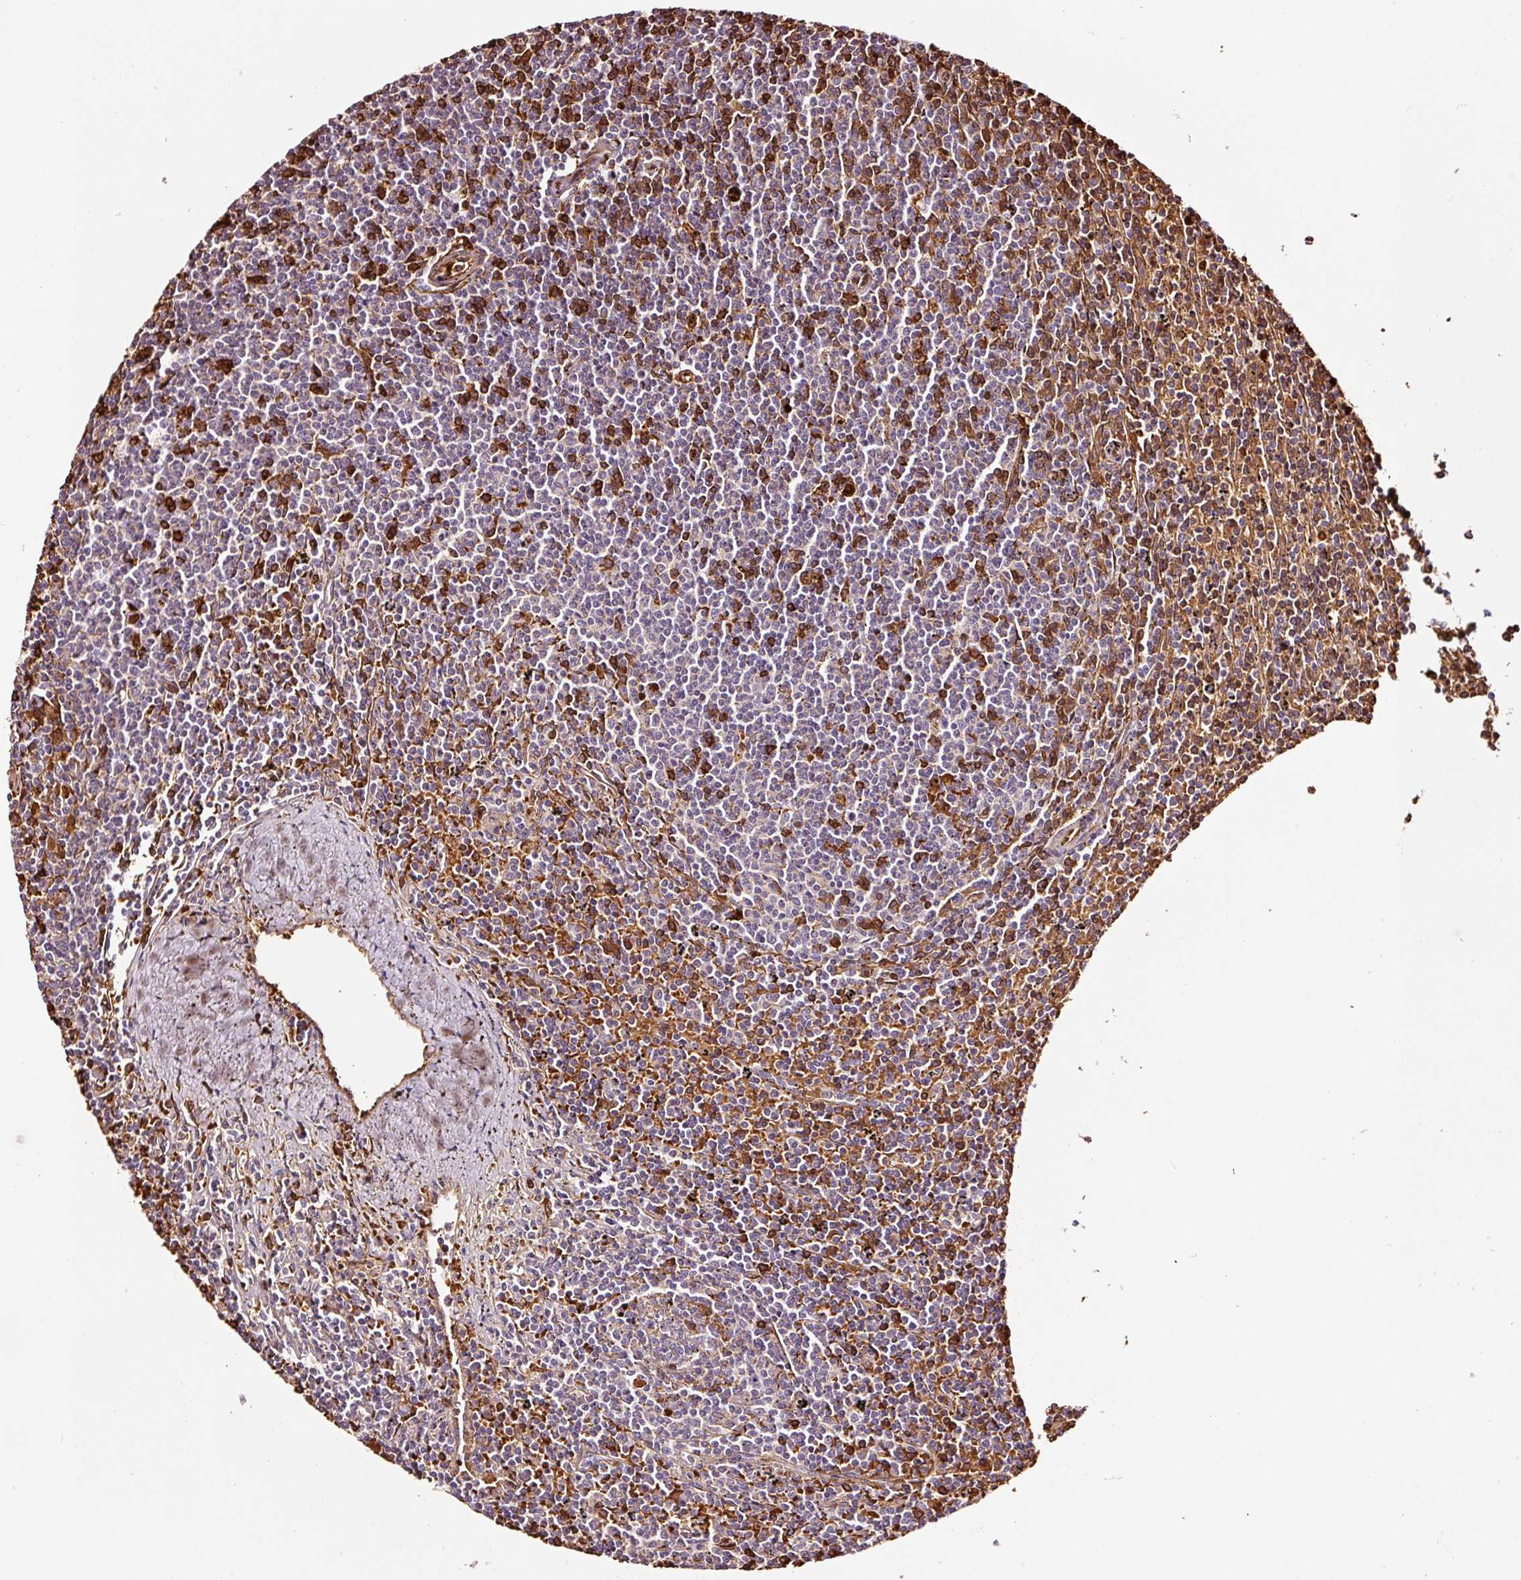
{"staining": {"intensity": "negative", "quantity": "none", "location": "none"}, "tissue": "lymphoma", "cell_type": "Tumor cells", "image_type": "cancer", "snomed": [{"axis": "morphology", "description": "Malignant lymphoma, non-Hodgkin's type, Low grade"}, {"axis": "topography", "description": "Spleen"}], "caption": "Tumor cells show no significant protein positivity in malignant lymphoma, non-Hodgkin's type (low-grade).", "gene": "PGLYRP2", "patient": {"sex": "female", "age": 50}}